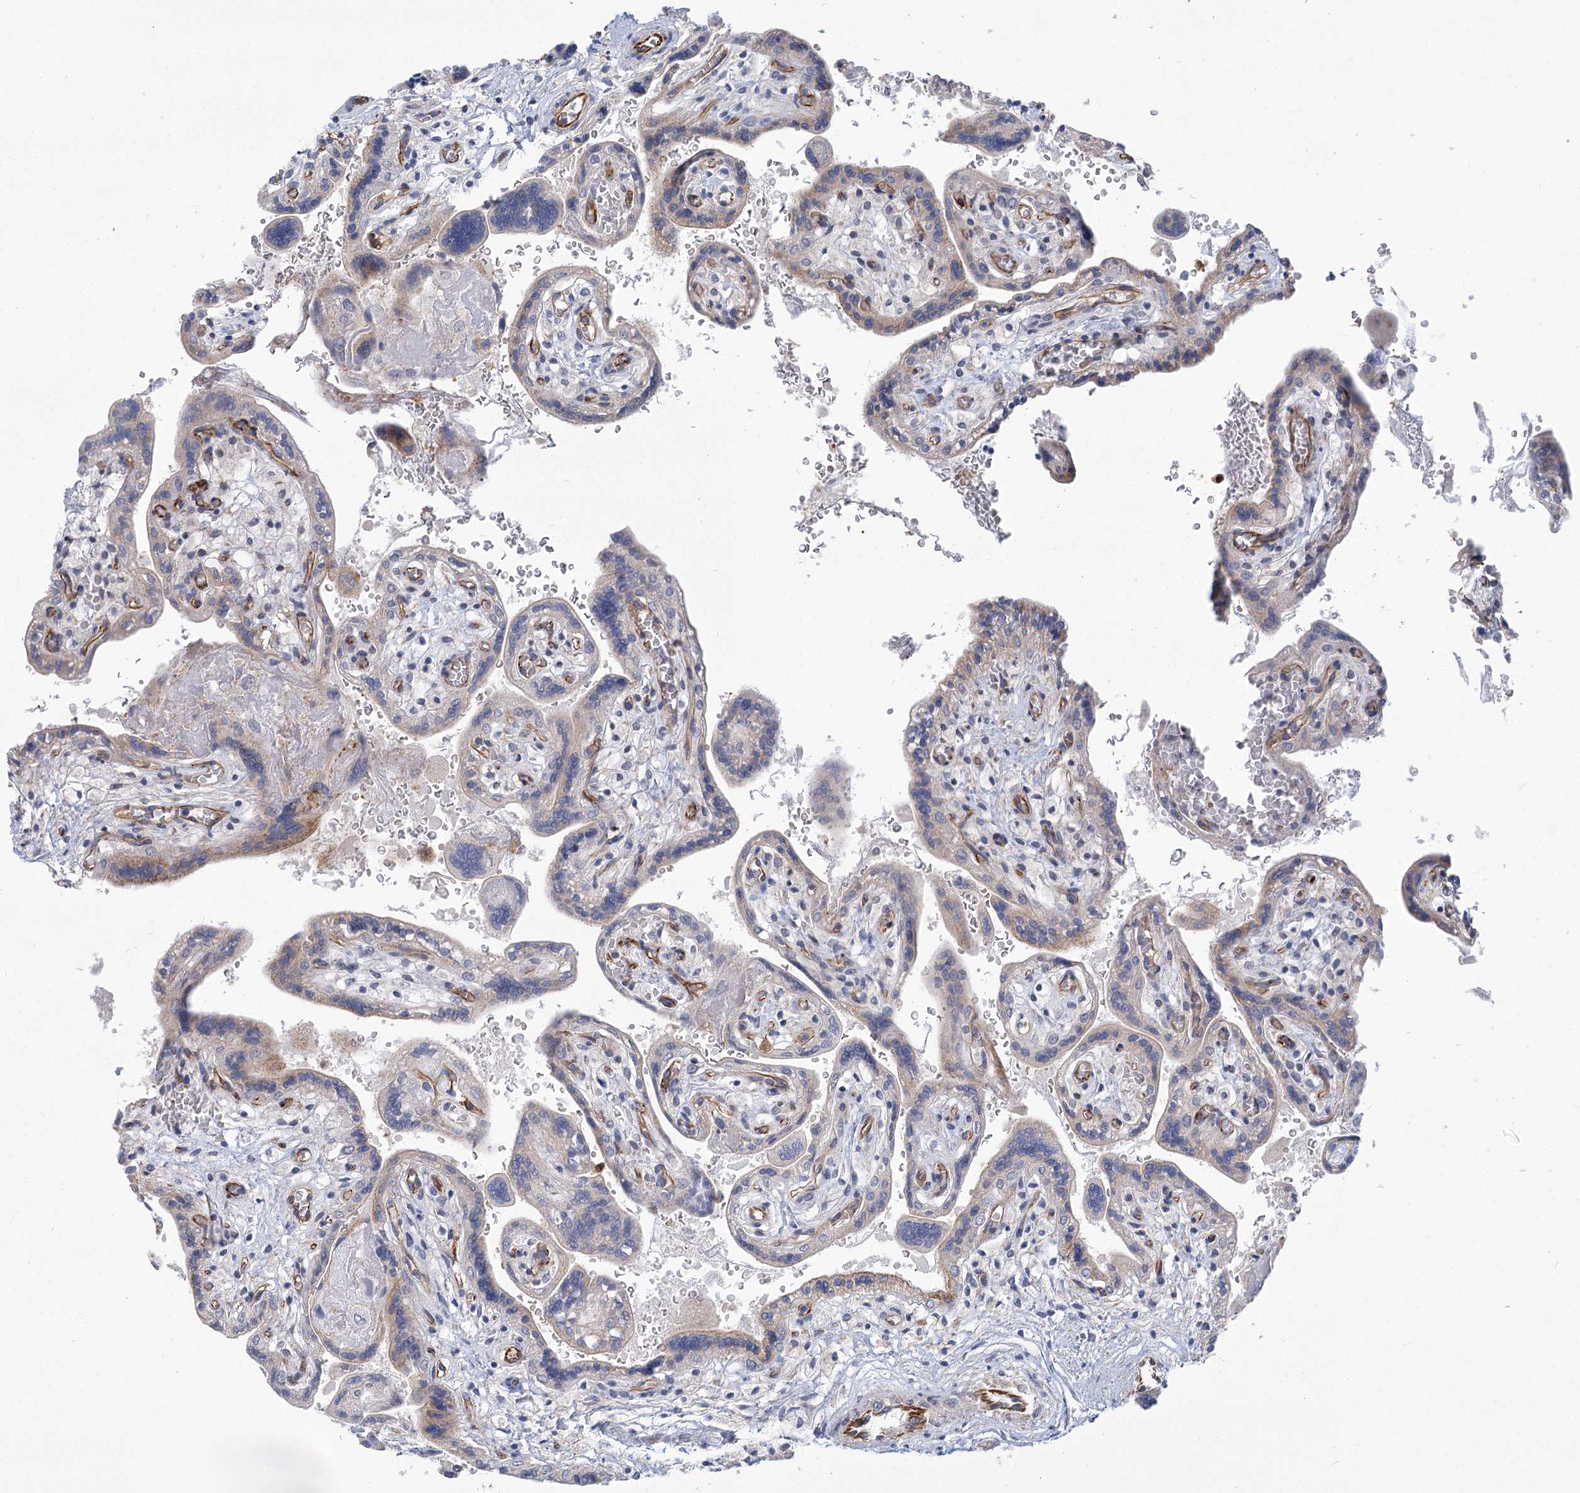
{"staining": {"intensity": "negative", "quantity": "none", "location": "none"}, "tissue": "placenta", "cell_type": "Trophoblastic cells", "image_type": "normal", "snomed": [{"axis": "morphology", "description": "Normal tissue, NOS"}, {"axis": "topography", "description": "Placenta"}], "caption": "Human placenta stained for a protein using IHC demonstrates no expression in trophoblastic cells.", "gene": "THAP6", "patient": {"sex": "female", "age": 37}}